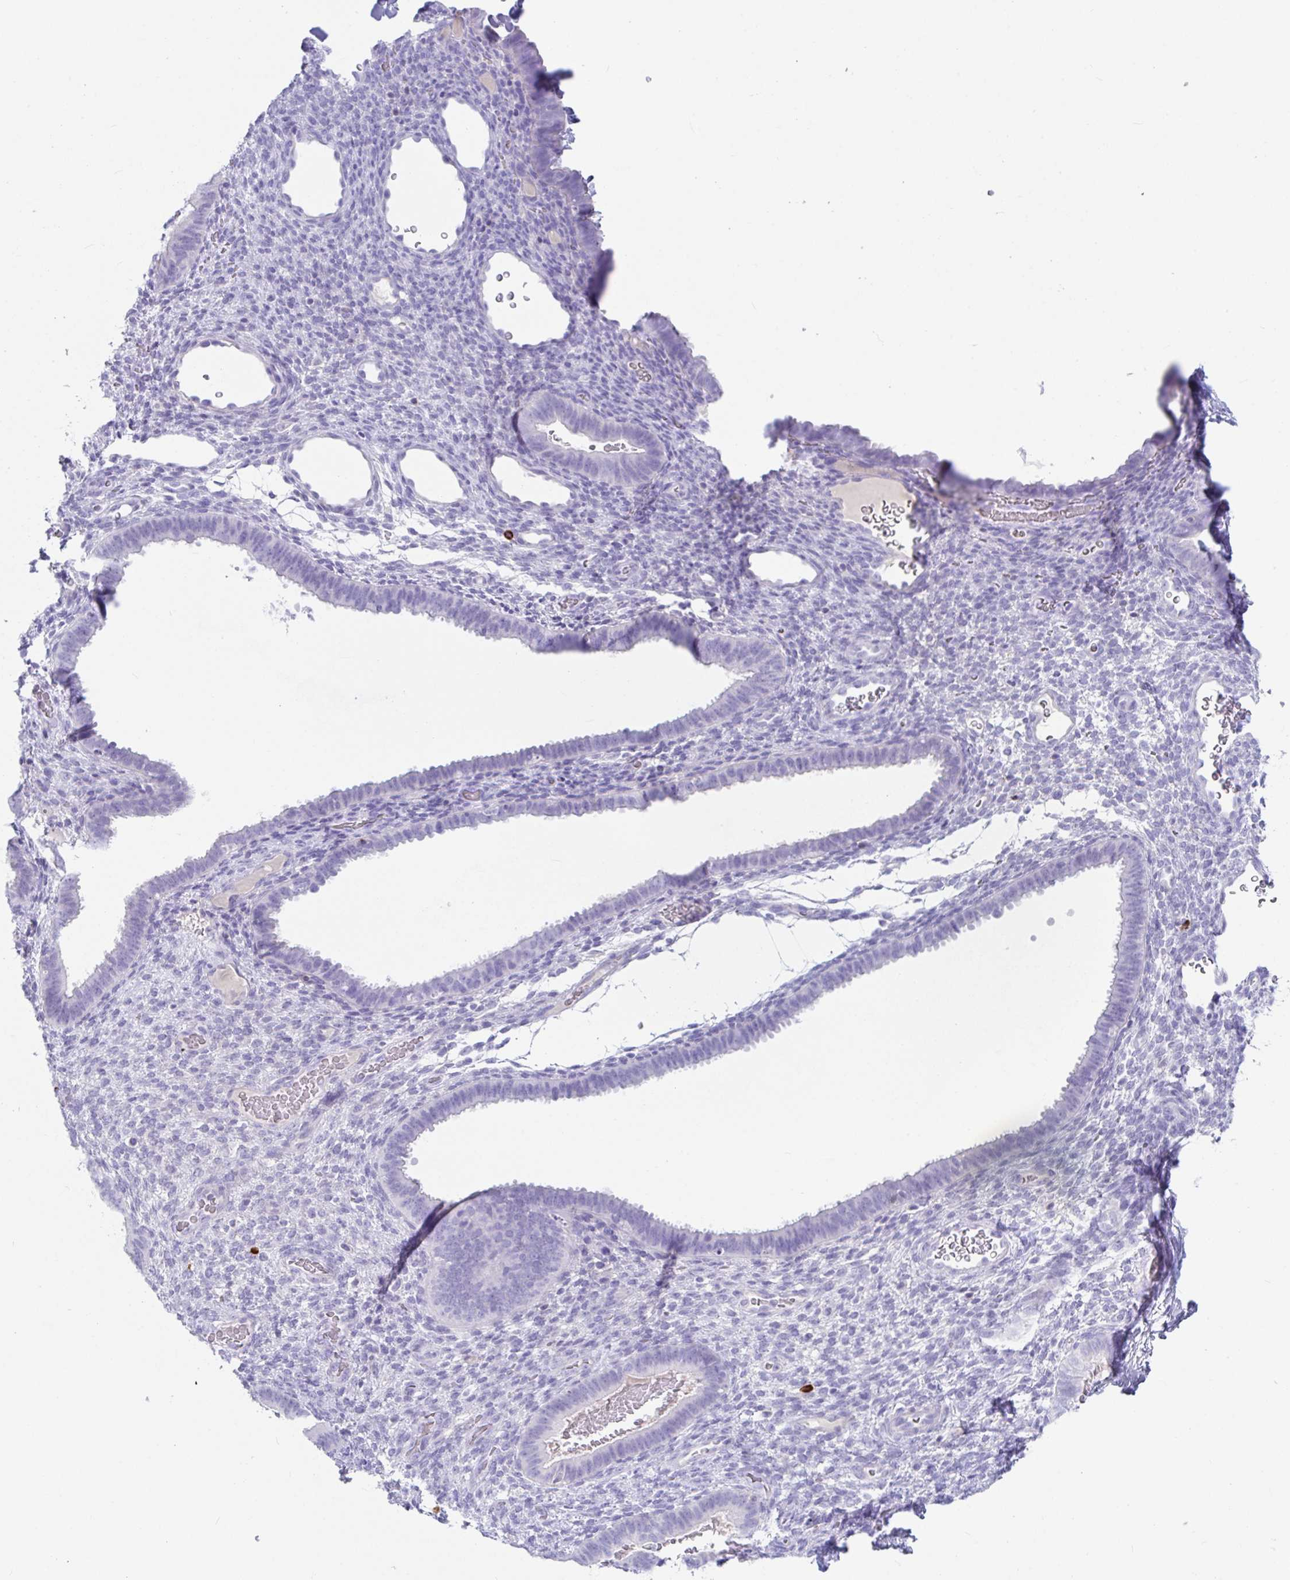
{"staining": {"intensity": "negative", "quantity": "none", "location": "none"}, "tissue": "endometrium", "cell_type": "Cells in endometrial stroma", "image_type": "normal", "snomed": [{"axis": "morphology", "description": "Normal tissue, NOS"}, {"axis": "topography", "description": "Endometrium"}], "caption": "A photomicrograph of endometrium stained for a protein shows no brown staining in cells in endometrial stroma.", "gene": "PLA2G1B", "patient": {"sex": "female", "age": 34}}